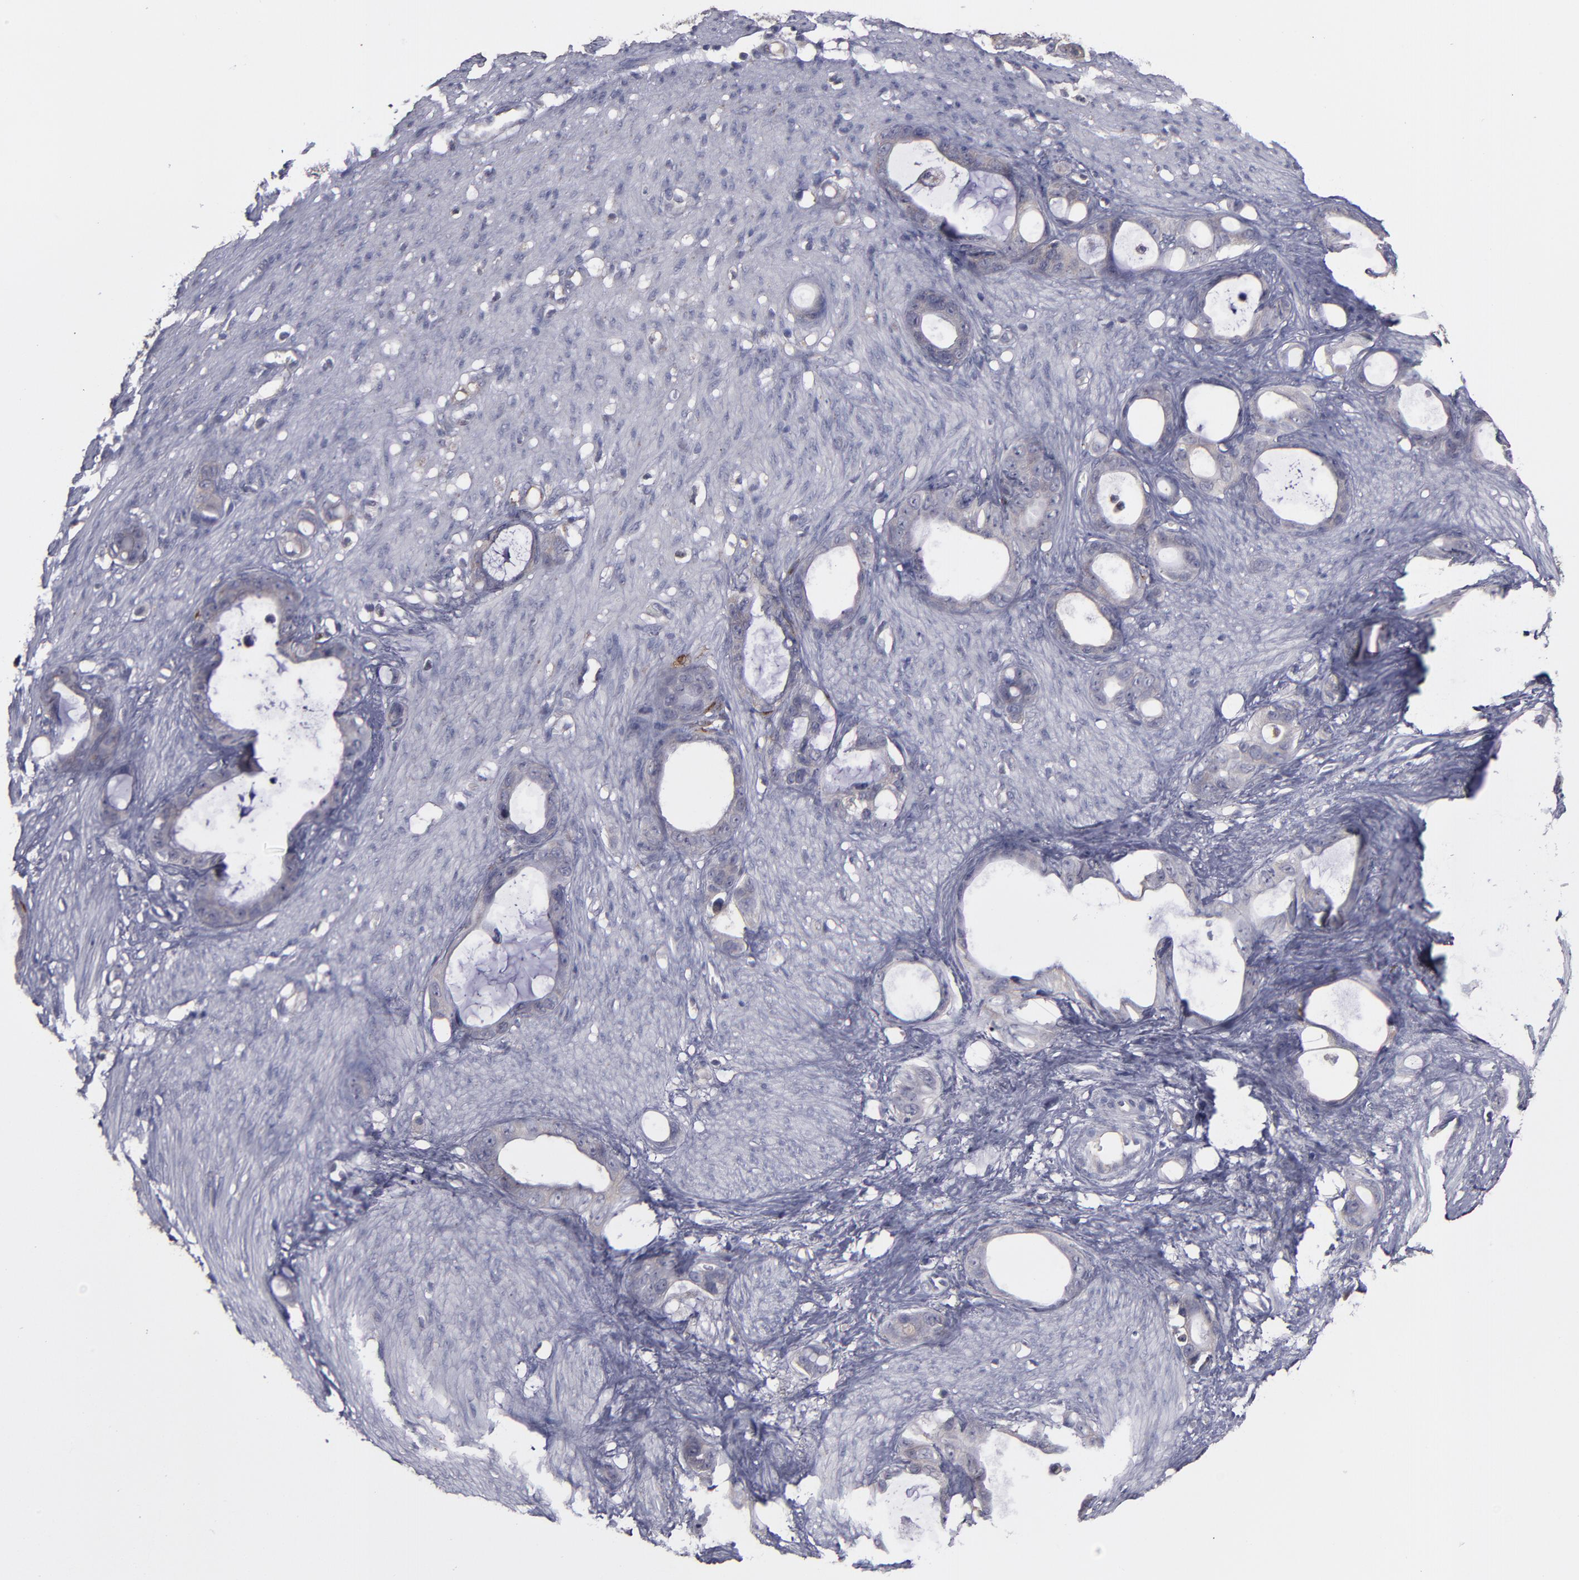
{"staining": {"intensity": "weak", "quantity": "<25%", "location": "cytoplasmic/membranous"}, "tissue": "stomach cancer", "cell_type": "Tumor cells", "image_type": "cancer", "snomed": [{"axis": "morphology", "description": "Adenocarcinoma, NOS"}, {"axis": "topography", "description": "Stomach"}], "caption": "Tumor cells are negative for protein expression in human stomach cancer.", "gene": "MMP11", "patient": {"sex": "female", "age": 75}}